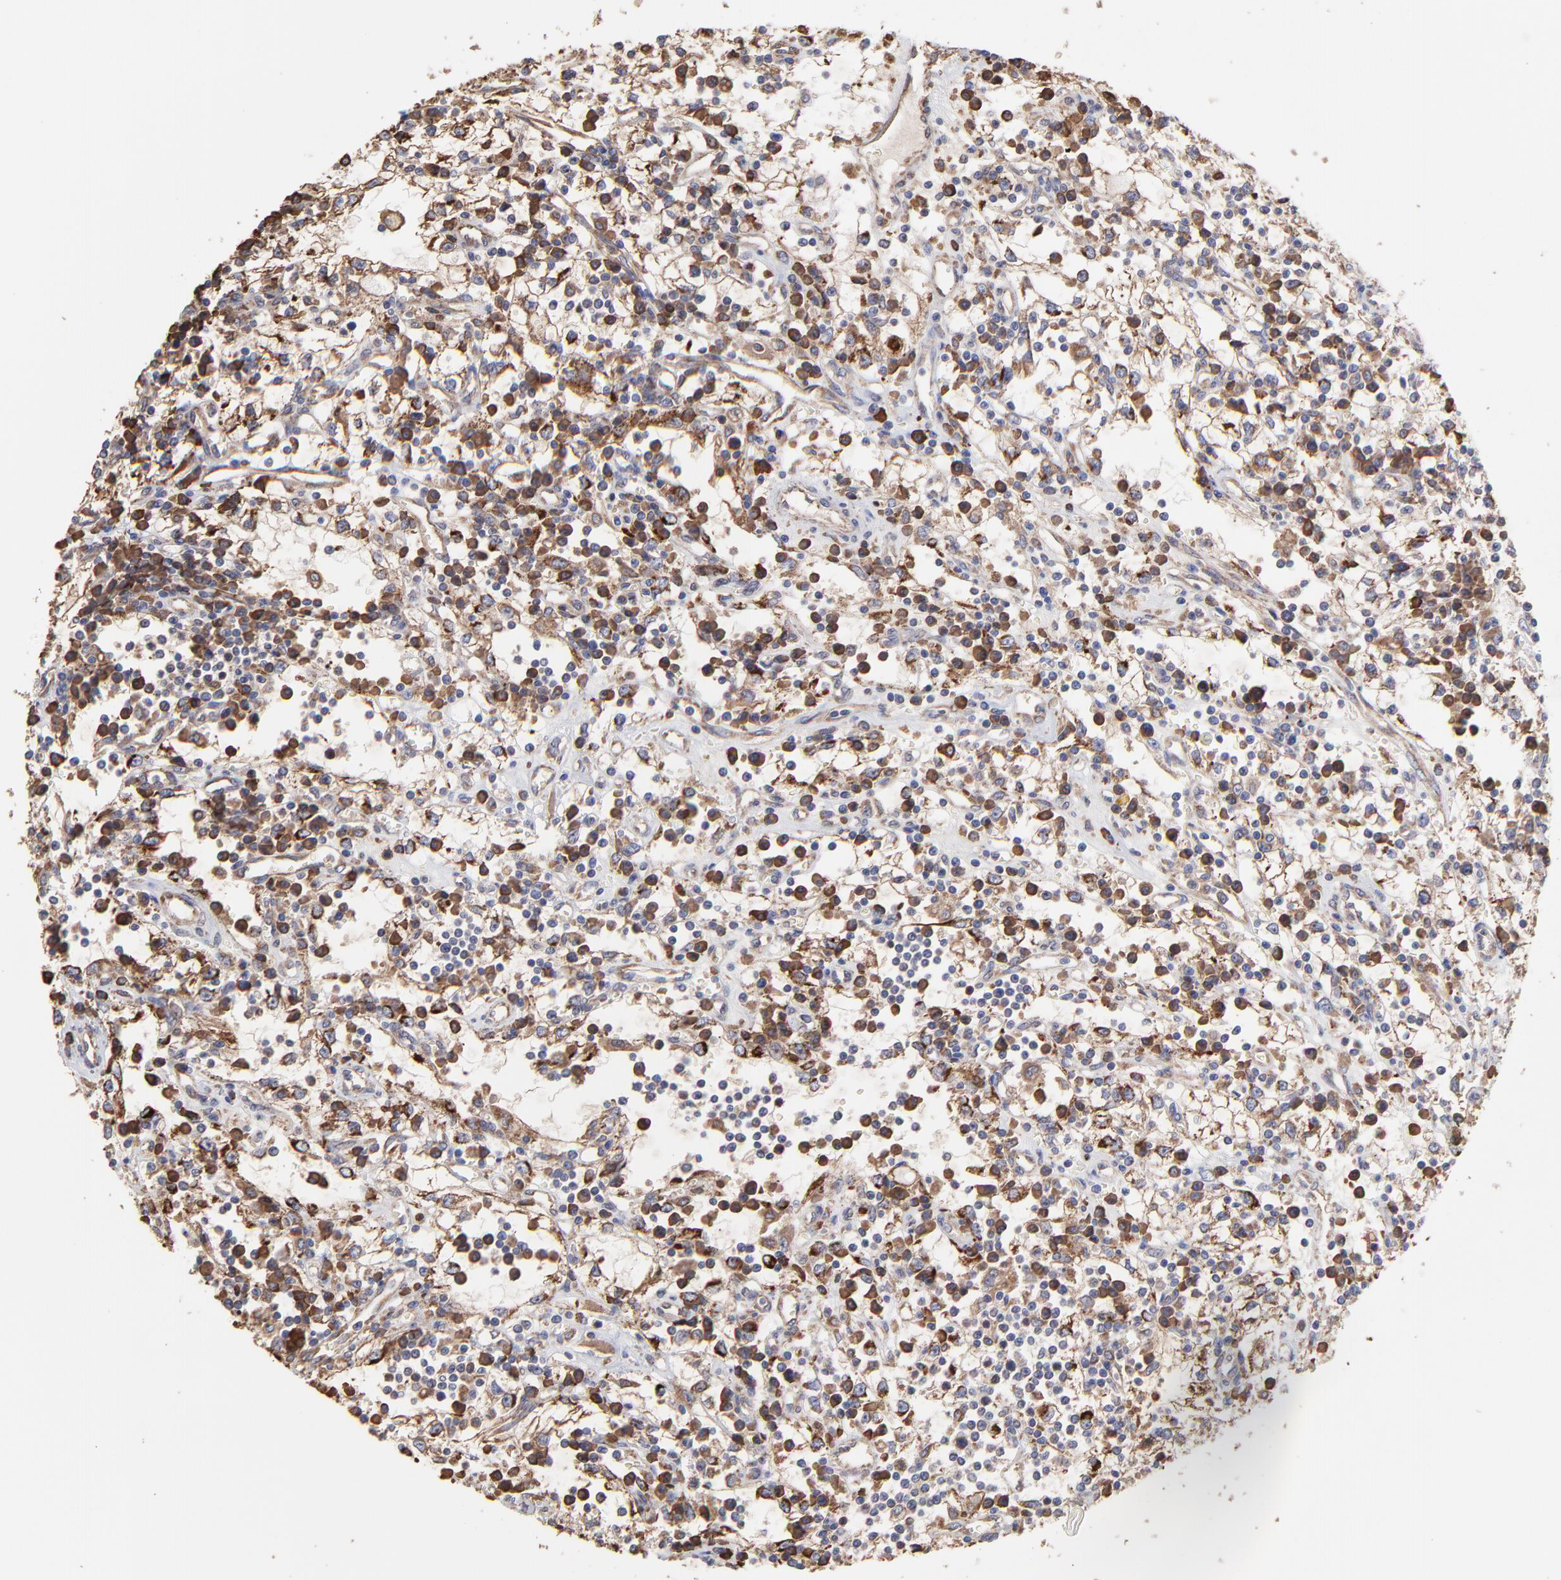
{"staining": {"intensity": "moderate", "quantity": ">75%", "location": "cytoplasmic/membranous"}, "tissue": "renal cancer", "cell_type": "Tumor cells", "image_type": "cancer", "snomed": [{"axis": "morphology", "description": "Adenocarcinoma, NOS"}, {"axis": "topography", "description": "Kidney"}], "caption": "The photomicrograph displays immunohistochemical staining of renal cancer. There is moderate cytoplasmic/membranous positivity is appreciated in about >75% of tumor cells.", "gene": "PFKM", "patient": {"sex": "male", "age": 82}}